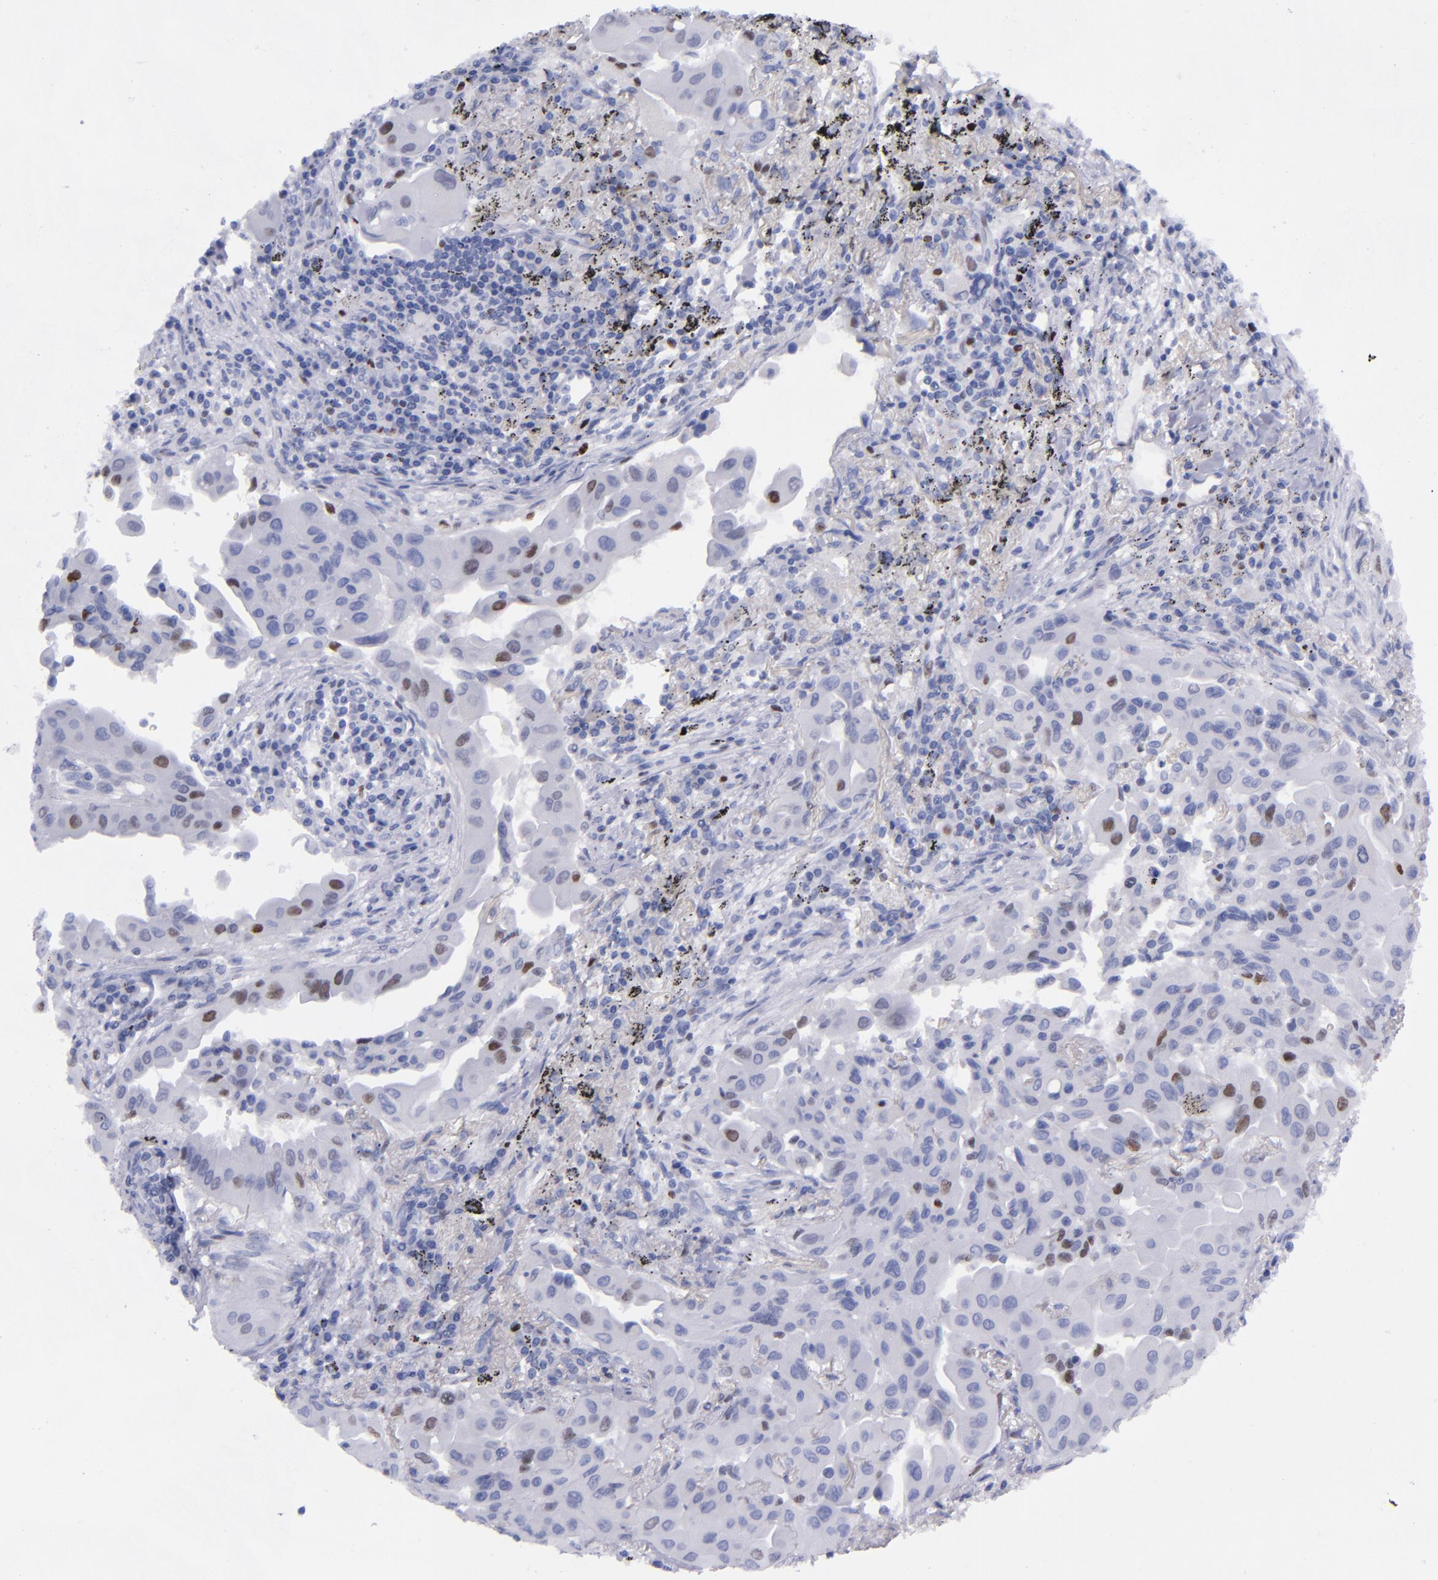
{"staining": {"intensity": "moderate", "quantity": "<25%", "location": "nuclear"}, "tissue": "lung cancer", "cell_type": "Tumor cells", "image_type": "cancer", "snomed": [{"axis": "morphology", "description": "Adenocarcinoma, NOS"}, {"axis": "topography", "description": "Lung"}], "caption": "Immunohistochemistry histopathology image of human adenocarcinoma (lung) stained for a protein (brown), which displays low levels of moderate nuclear positivity in approximately <25% of tumor cells.", "gene": "MCM7", "patient": {"sex": "male", "age": 68}}